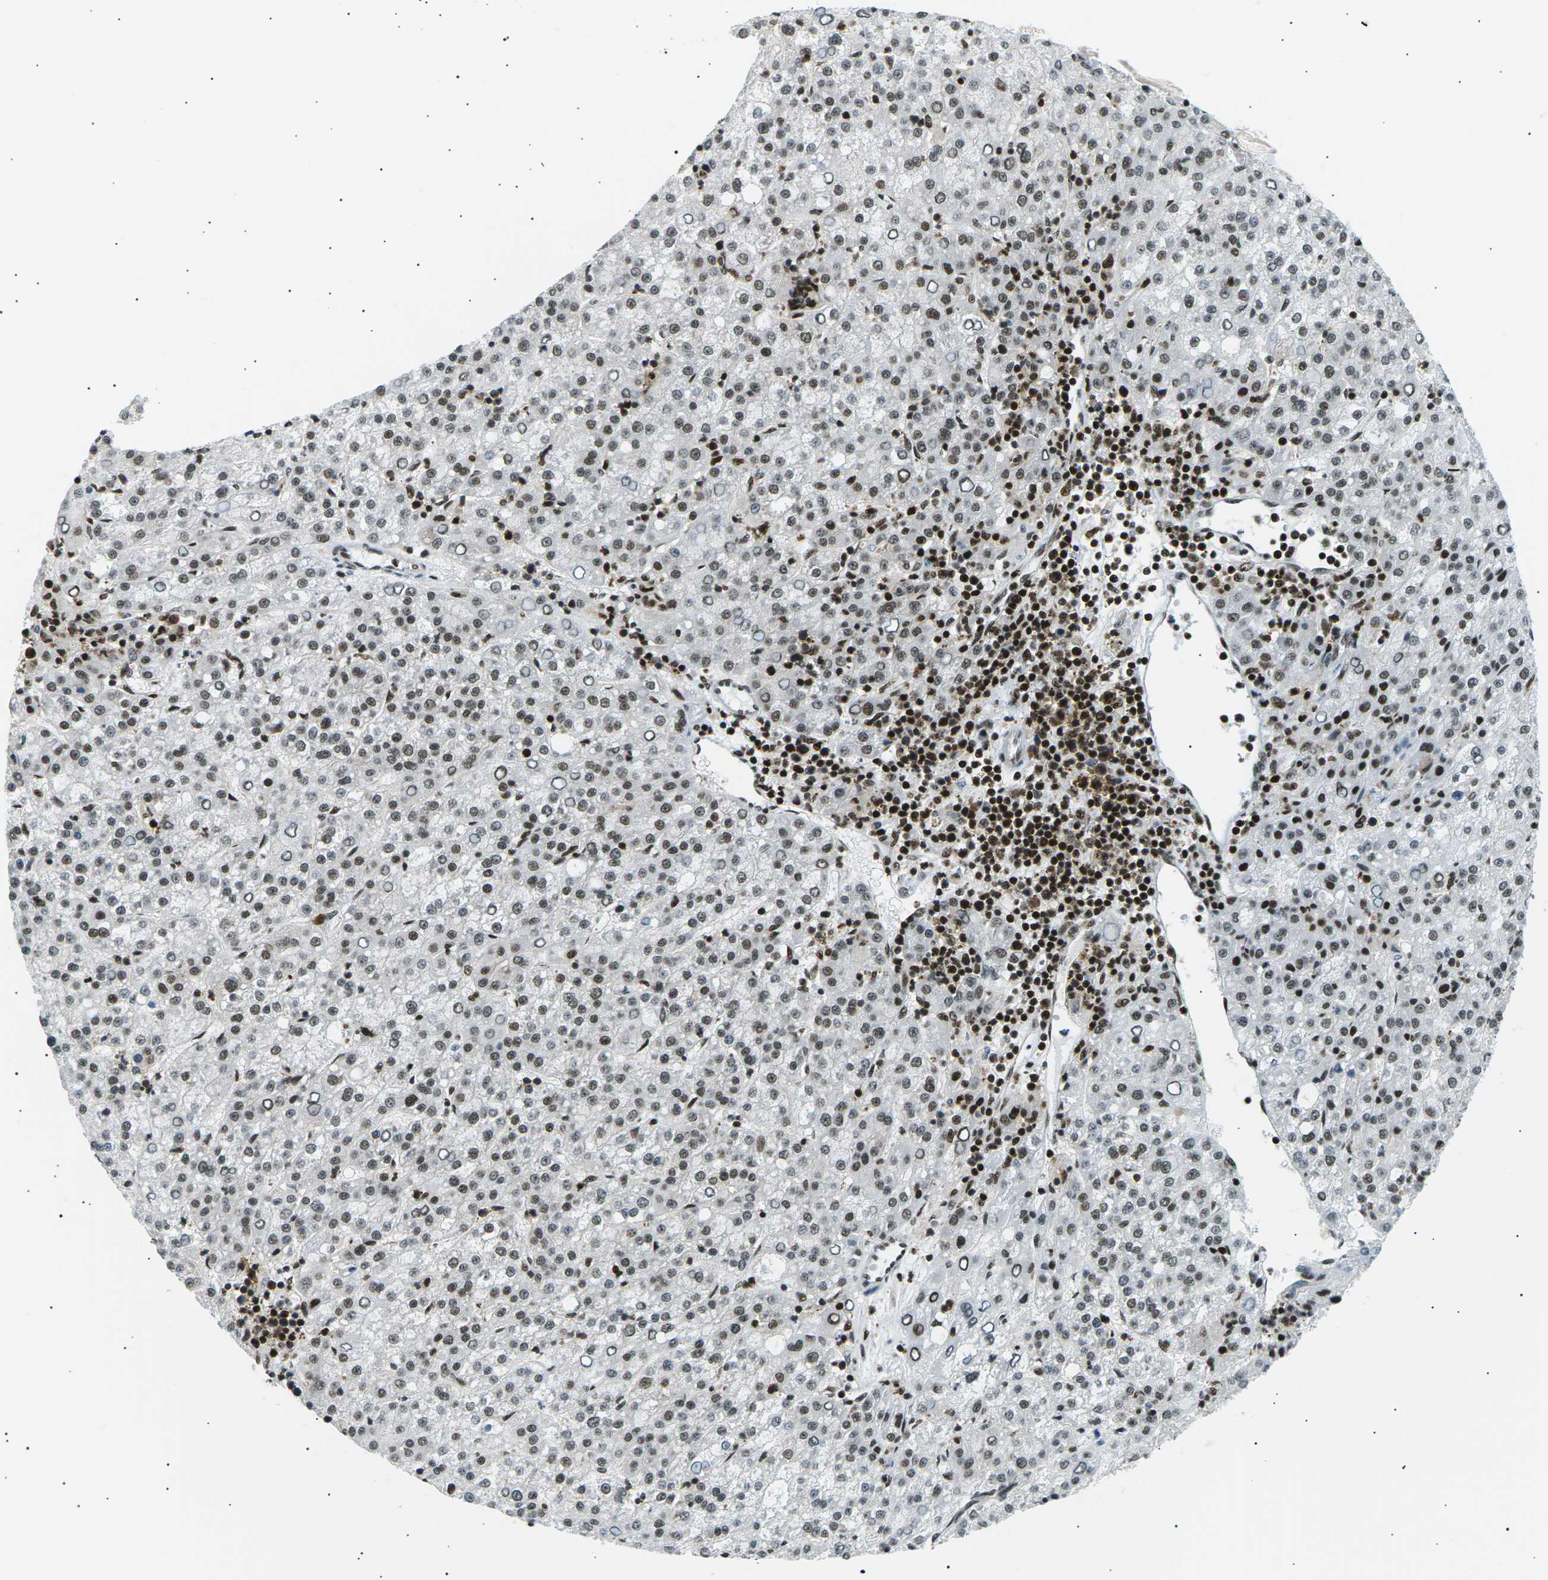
{"staining": {"intensity": "moderate", "quantity": ">75%", "location": "nuclear"}, "tissue": "liver cancer", "cell_type": "Tumor cells", "image_type": "cancer", "snomed": [{"axis": "morphology", "description": "Carcinoma, Hepatocellular, NOS"}, {"axis": "topography", "description": "Liver"}], "caption": "Immunohistochemistry (IHC) of human hepatocellular carcinoma (liver) exhibits medium levels of moderate nuclear positivity in approximately >75% of tumor cells. (DAB IHC, brown staining for protein, blue staining for nuclei).", "gene": "RPA2", "patient": {"sex": "female", "age": 58}}